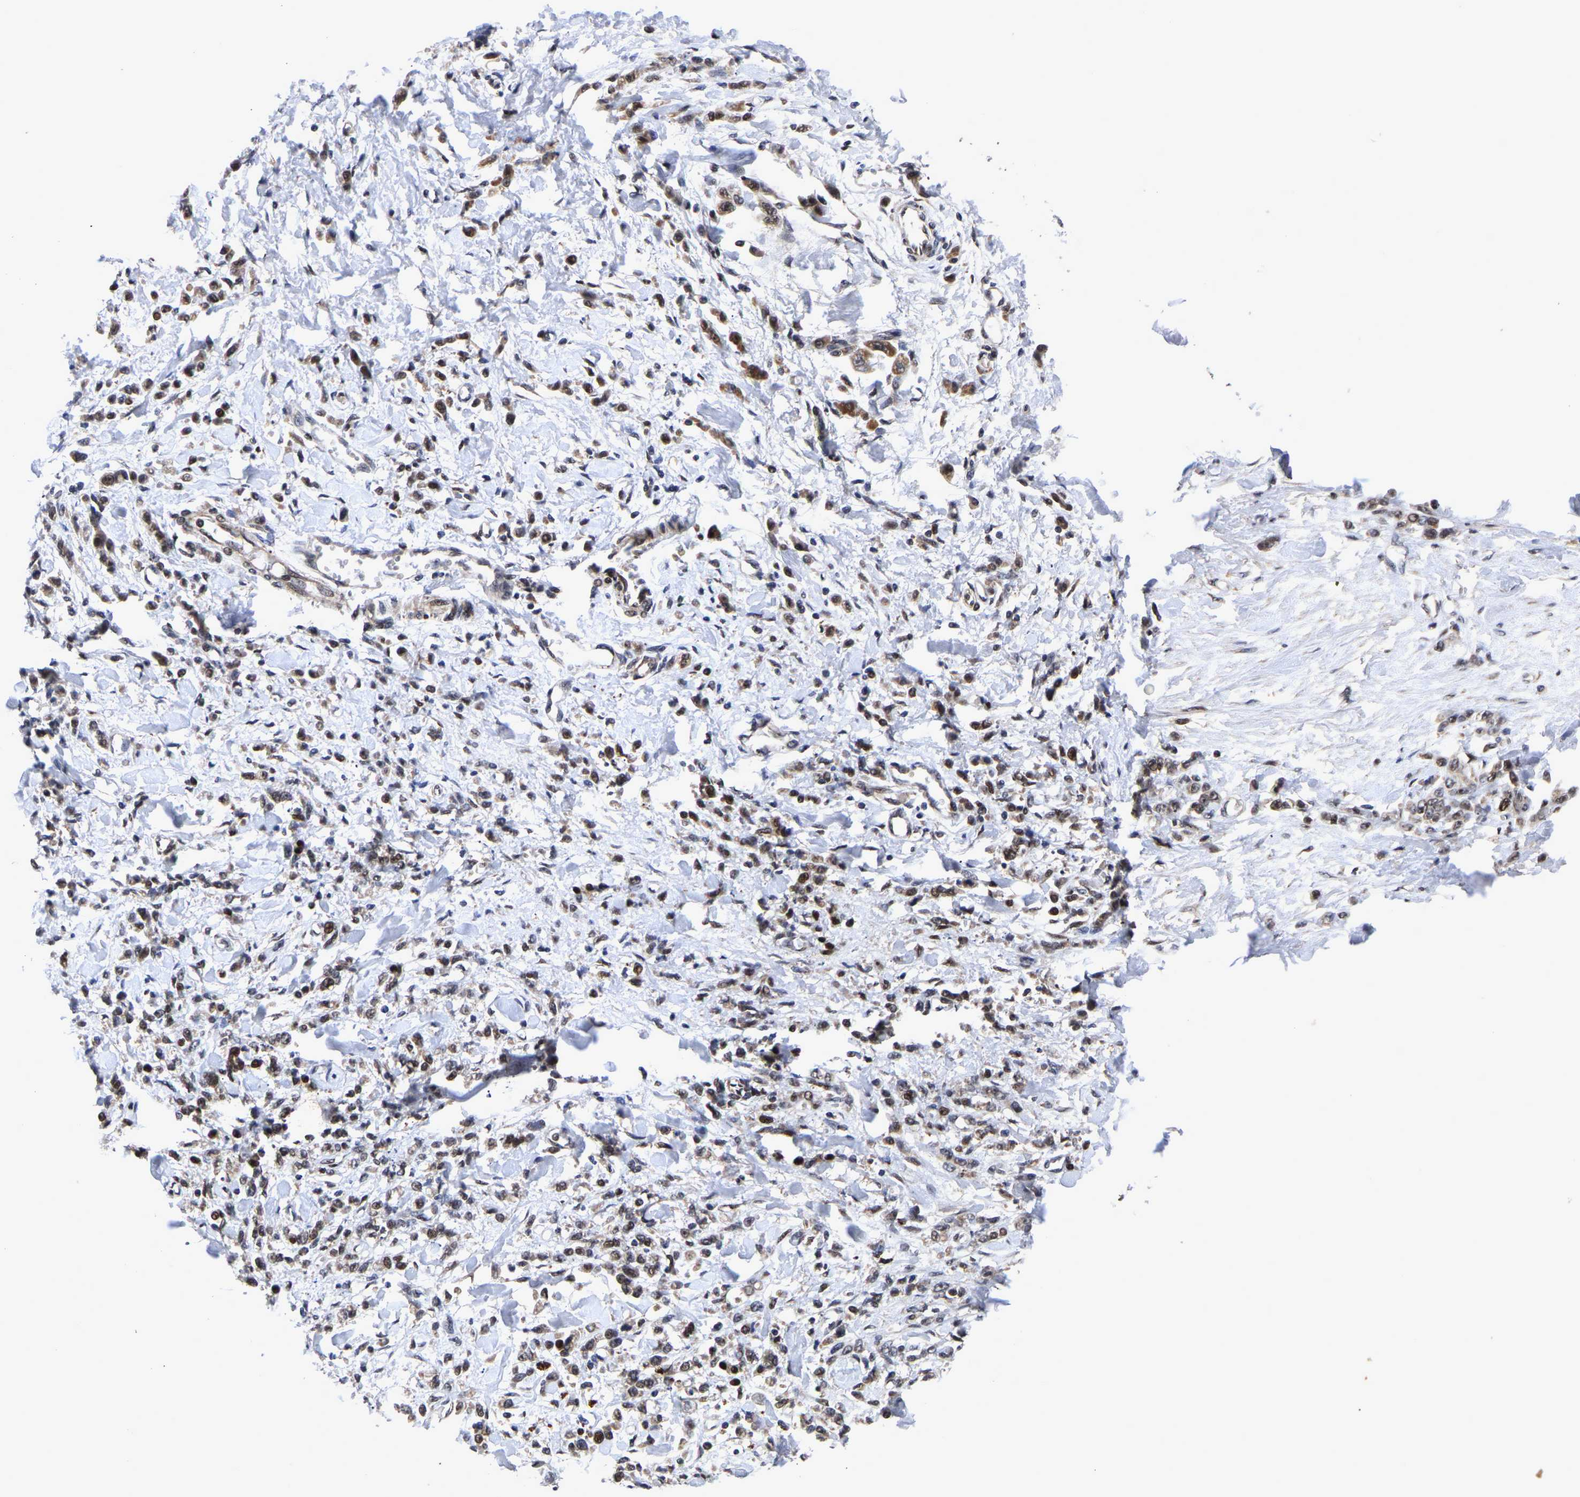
{"staining": {"intensity": "moderate", "quantity": ">75%", "location": "nuclear"}, "tissue": "stomach cancer", "cell_type": "Tumor cells", "image_type": "cancer", "snomed": [{"axis": "morphology", "description": "Normal tissue, NOS"}, {"axis": "morphology", "description": "Adenocarcinoma, NOS"}, {"axis": "topography", "description": "Stomach"}], "caption": "A brown stain shows moderate nuclear staining of a protein in stomach adenocarcinoma tumor cells.", "gene": "JUNB", "patient": {"sex": "male", "age": 82}}